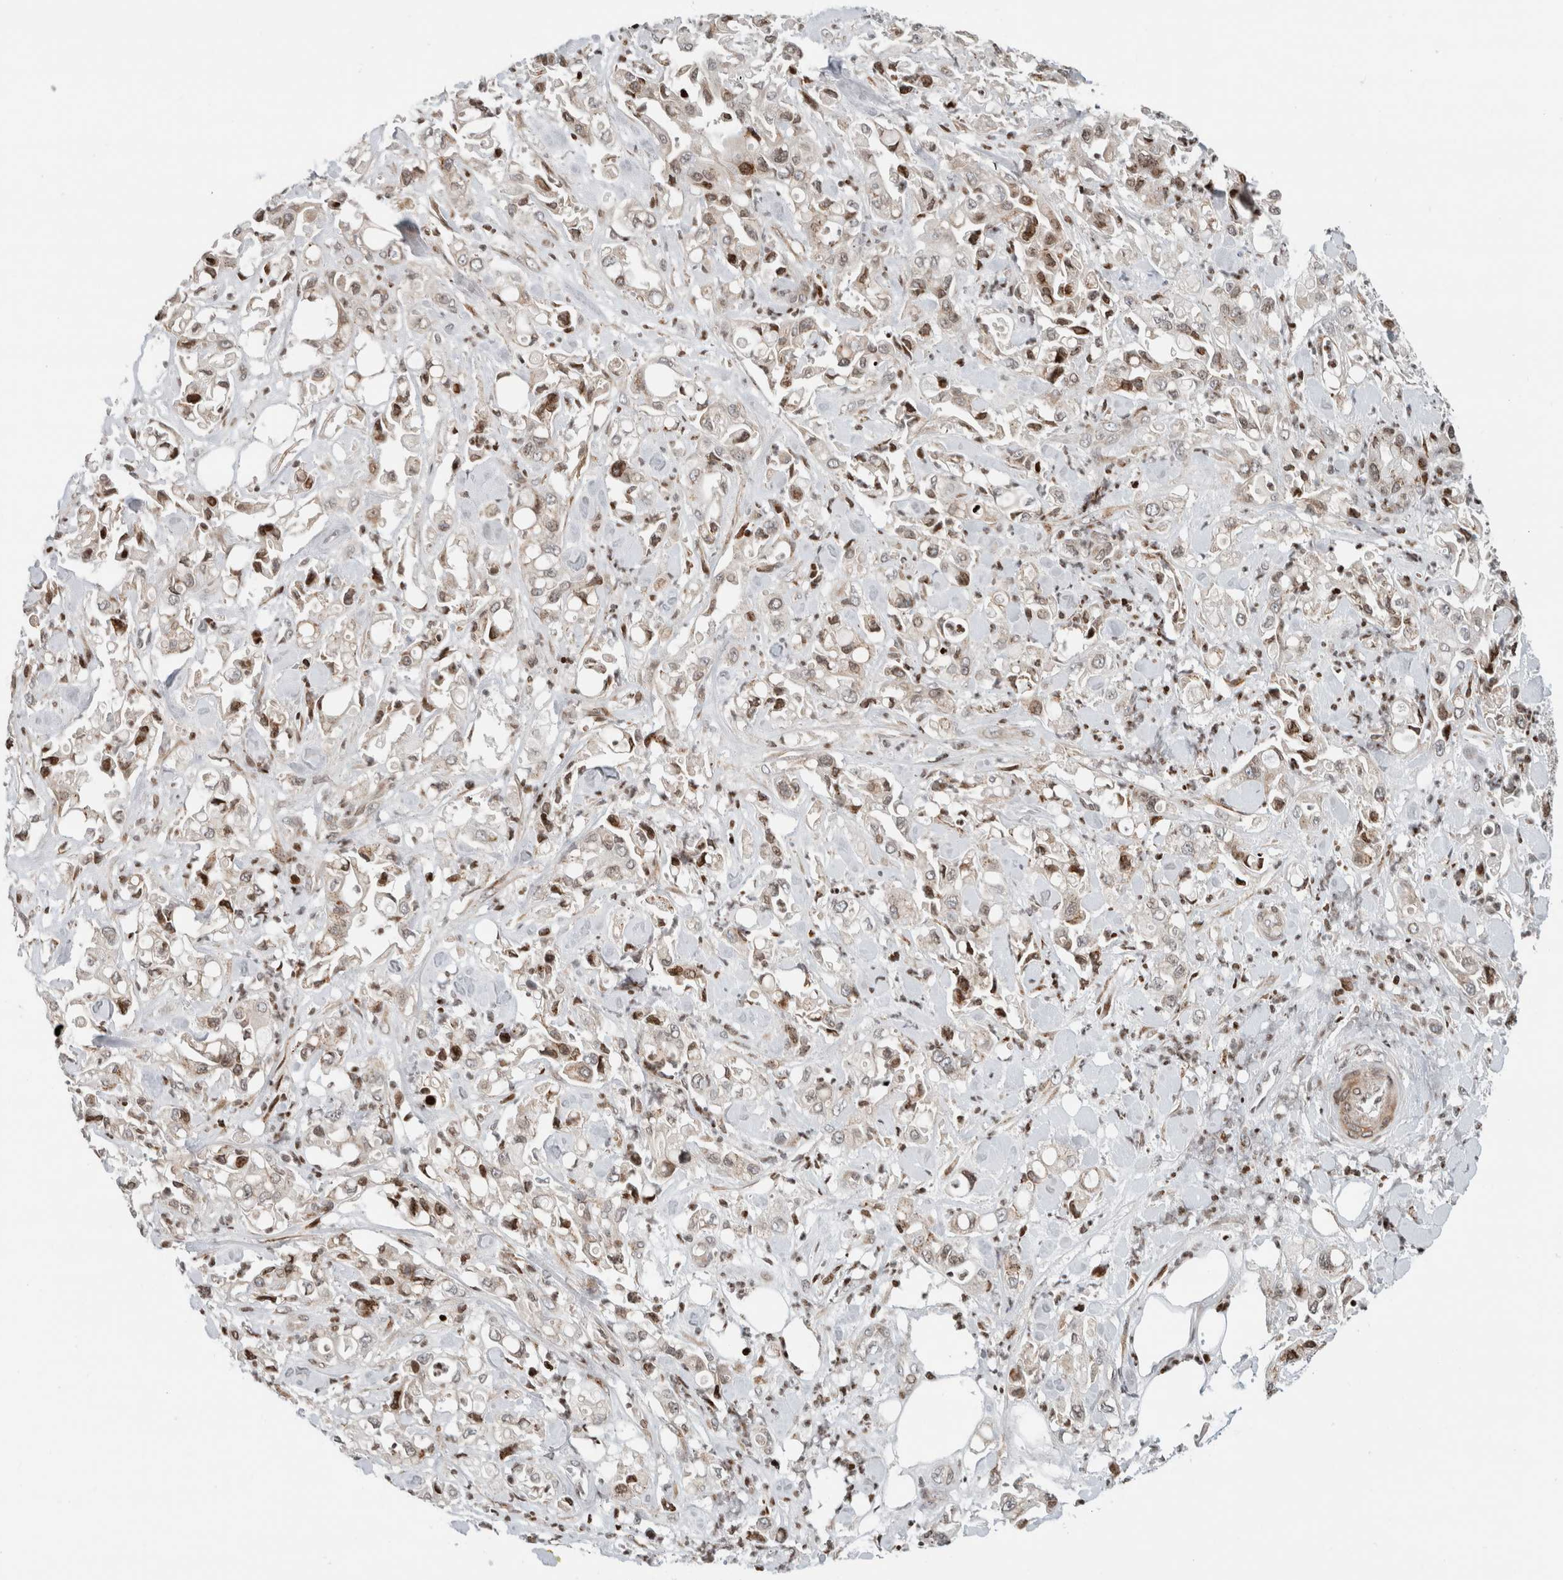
{"staining": {"intensity": "moderate", "quantity": "25%-75%", "location": "nuclear"}, "tissue": "pancreatic cancer", "cell_type": "Tumor cells", "image_type": "cancer", "snomed": [{"axis": "morphology", "description": "Adenocarcinoma, NOS"}, {"axis": "topography", "description": "Pancreas"}], "caption": "Immunohistochemistry of human adenocarcinoma (pancreatic) demonstrates medium levels of moderate nuclear expression in about 25%-75% of tumor cells.", "gene": "GINS4", "patient": {"sex": "male", "age": 70}}